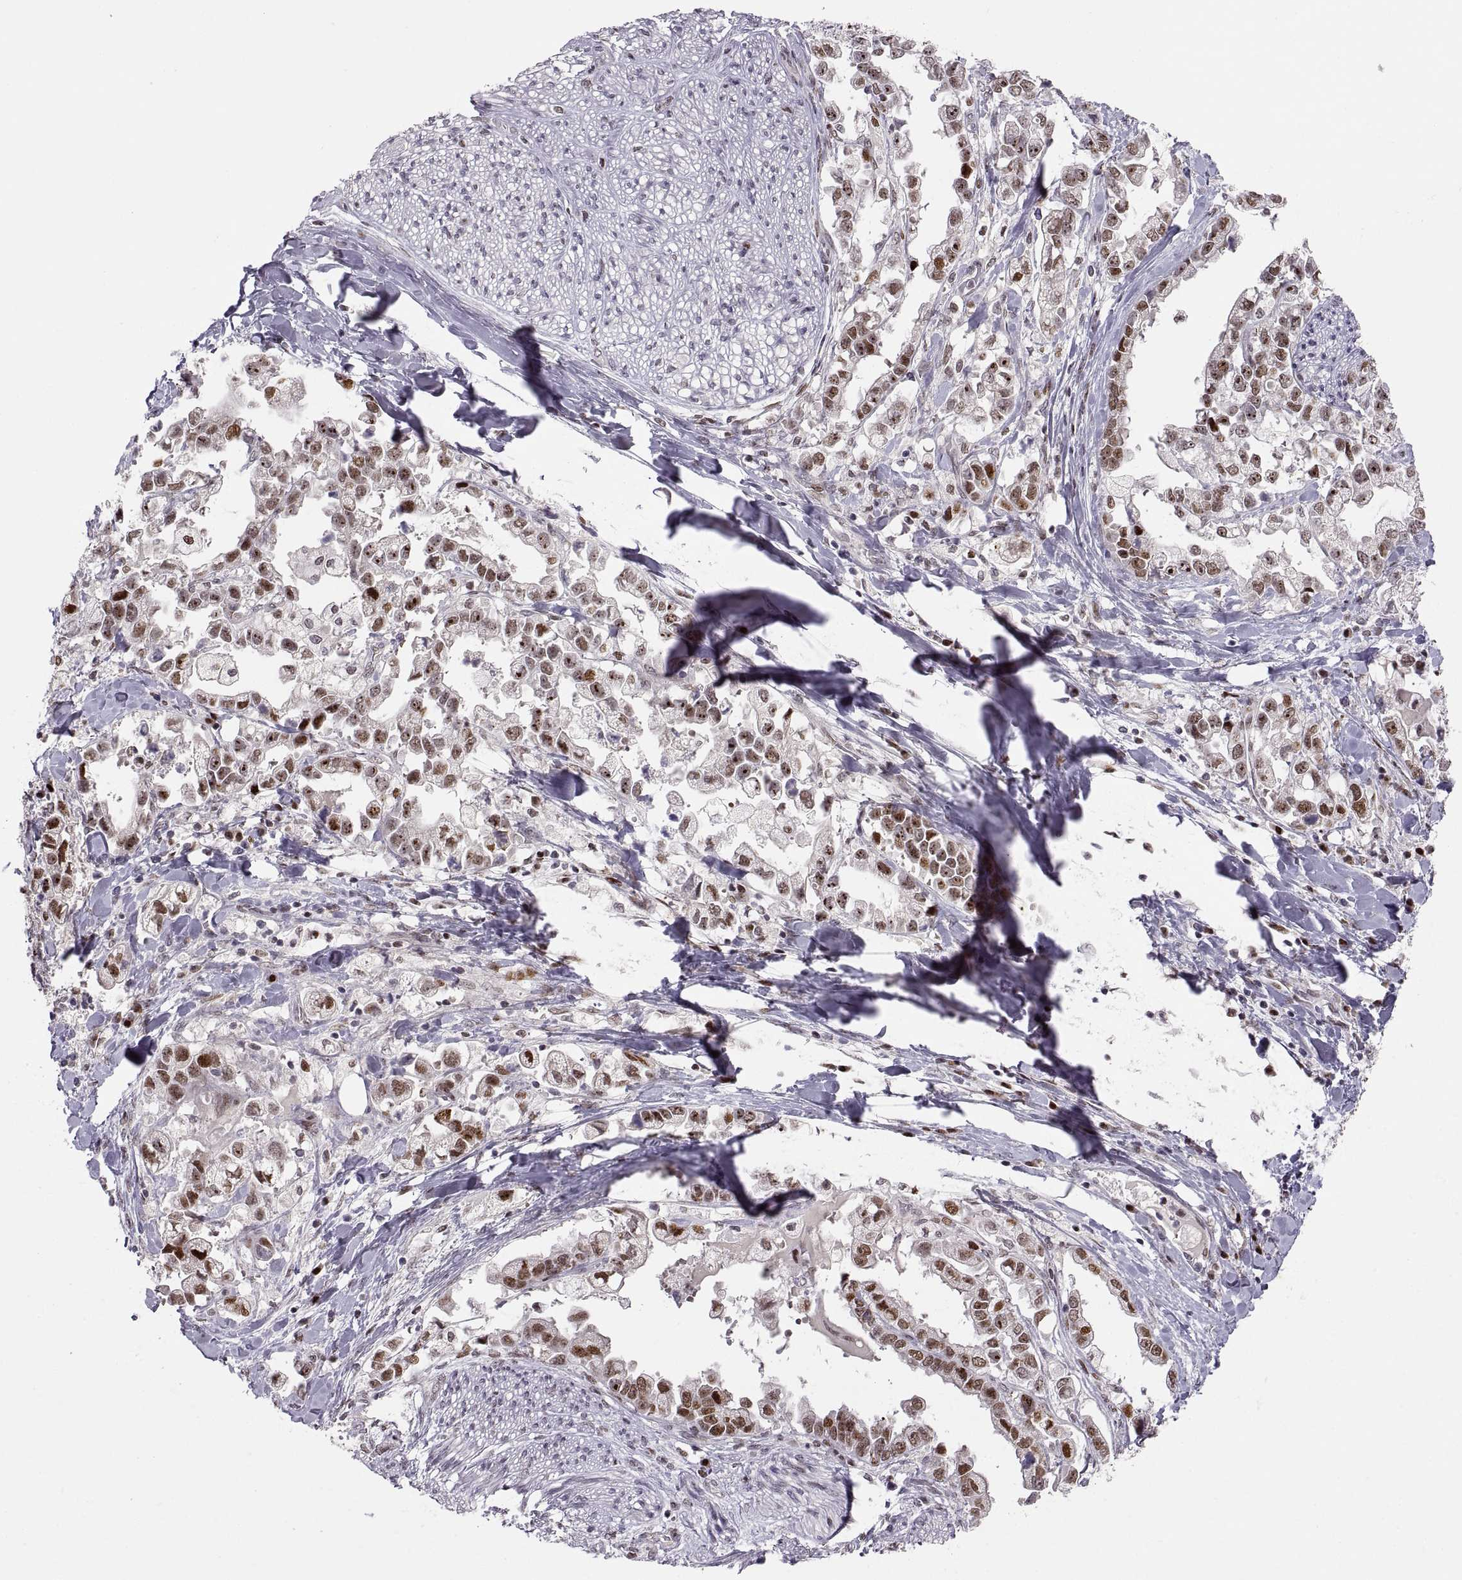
{"staining": {"intensity": "strong", "quantity": ">75%", "location": "nuclear"}, "tissue": "stomach cancer", "cell_type": "Tumor cells", "image_type": "cancer", "snomed": [{"axis": "morphology", "description": "Adenocarcinoma, NOS"}, {"axis": "topography", "description": "Stomach"}], "caption": "Strong nuclear staining for a protein is appreciated in approximately >75% of tumor cells of adenocarcinoma (stomach) using immunohistochemistry (IHC).", "gene": "SNAI1", "patient": {"sex": "male", "age": 59}}